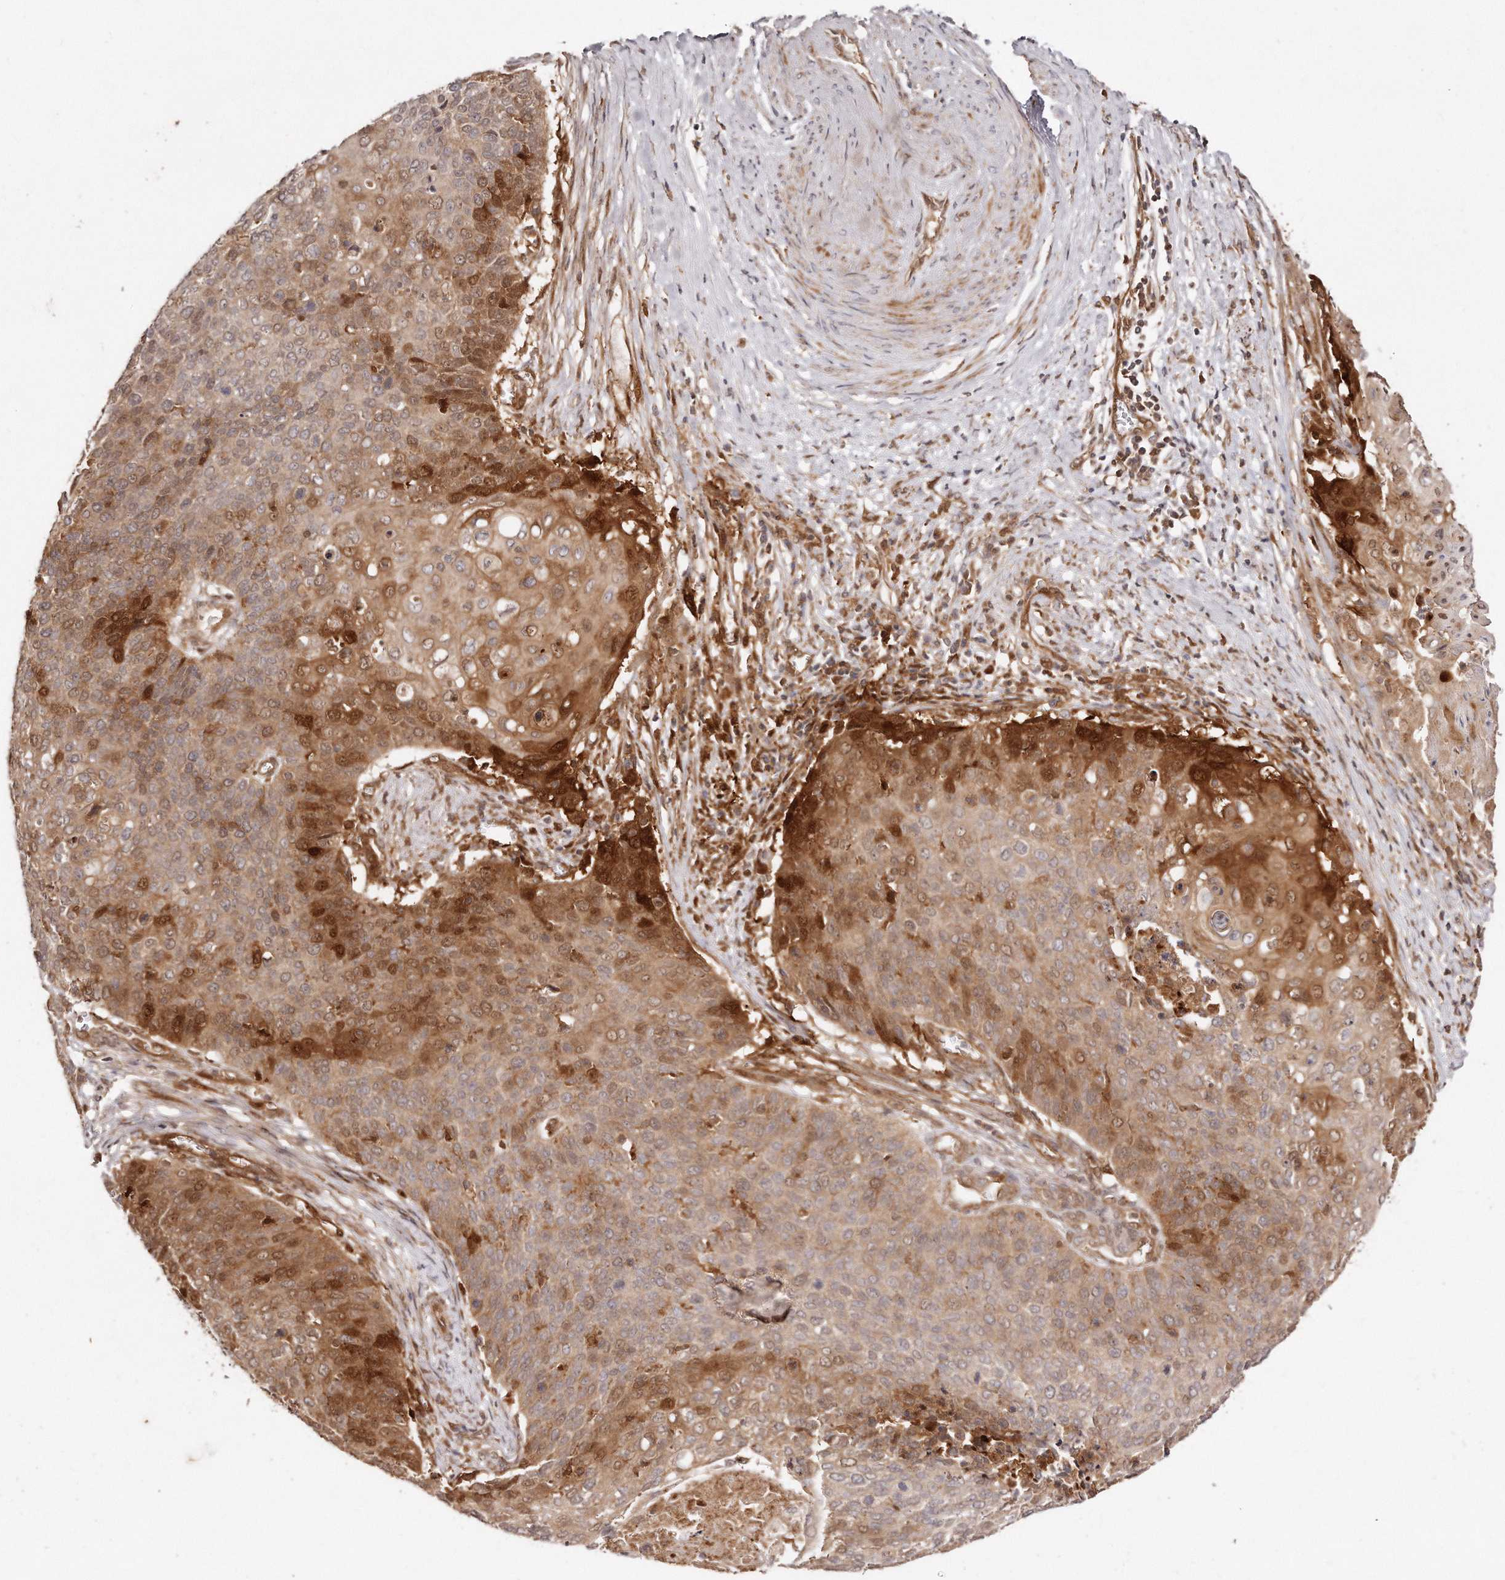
{"staining": {"intensity": "strong", "quantity": "<25%", "location": "cytoplasmic/membranous,nuclear"}, "tissue": "cervical cancer", "cell_type": "Tumor cells", "image_type": "cancer", "snomed": [{"axis": "morphology", "description": "Squamous cell carcinoma, NOS"}, {"axis": "topography", "description": "Cervix"}], "caption": "Tumor cells show strong cytoplasmic/membranous and nuclear expression in about <25% of cells in cervical squamous cell carcinoma.", "gene": "GBP4", "patient": {"sex": "female", "age": 39}}